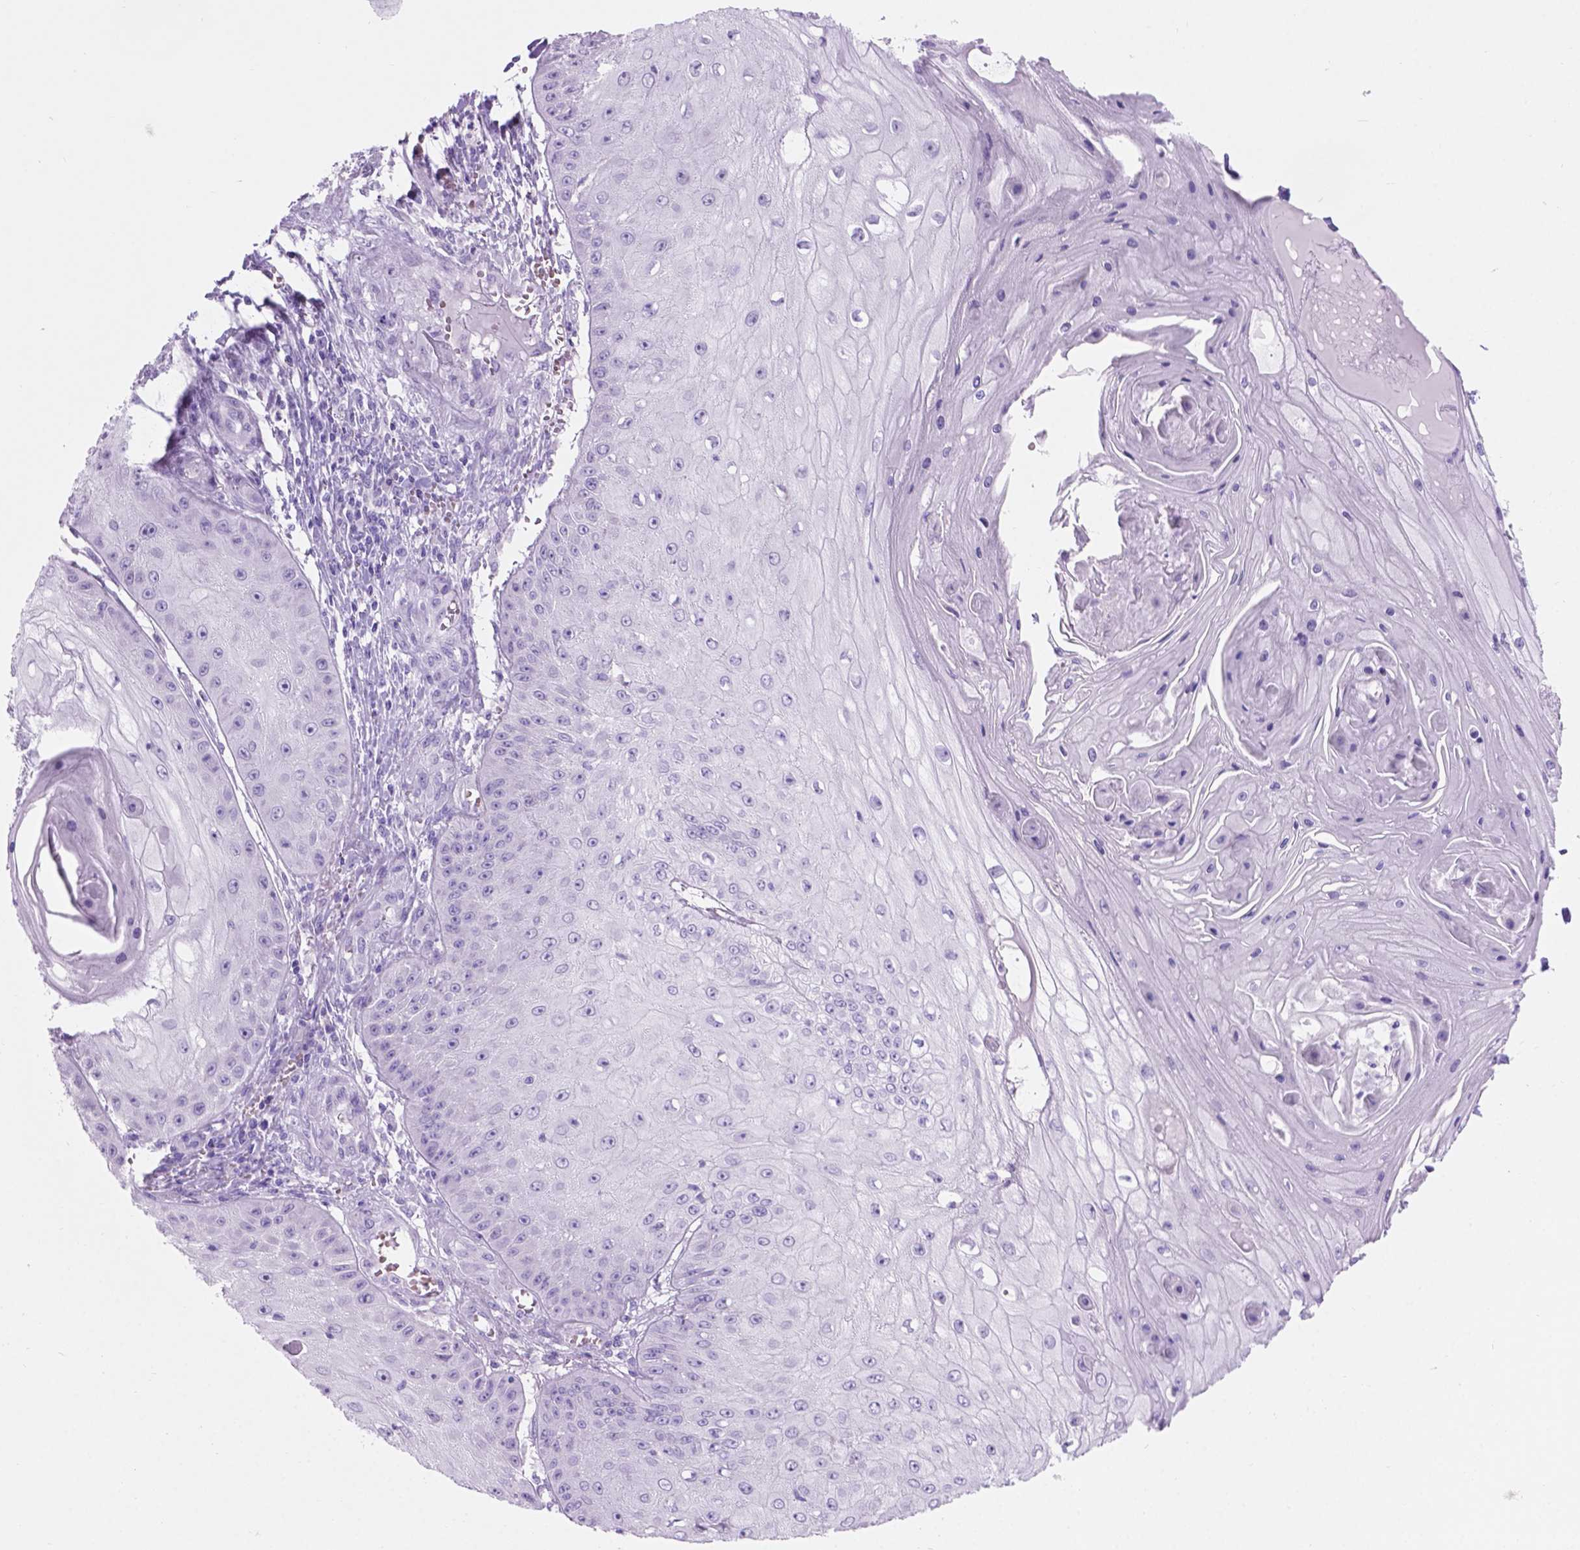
{"staining": {"intensity": "negative", "quantity": "none", "location": "none"}, "tissue": "skin cancer", "cell_type": "Tumor cells", "image_type": "cancer", "snomed": [{"axis": "morphology", "description": "Squamous cell carcinoma, NOS"}, {"axis": "topography", "description": "Skin"}], "caption": "IHC of human skin squamous cell carcinoma displays no staining in tumor cells.", "gene": "GRIN2B", "patient": {"sex": "male", "age": 70}}